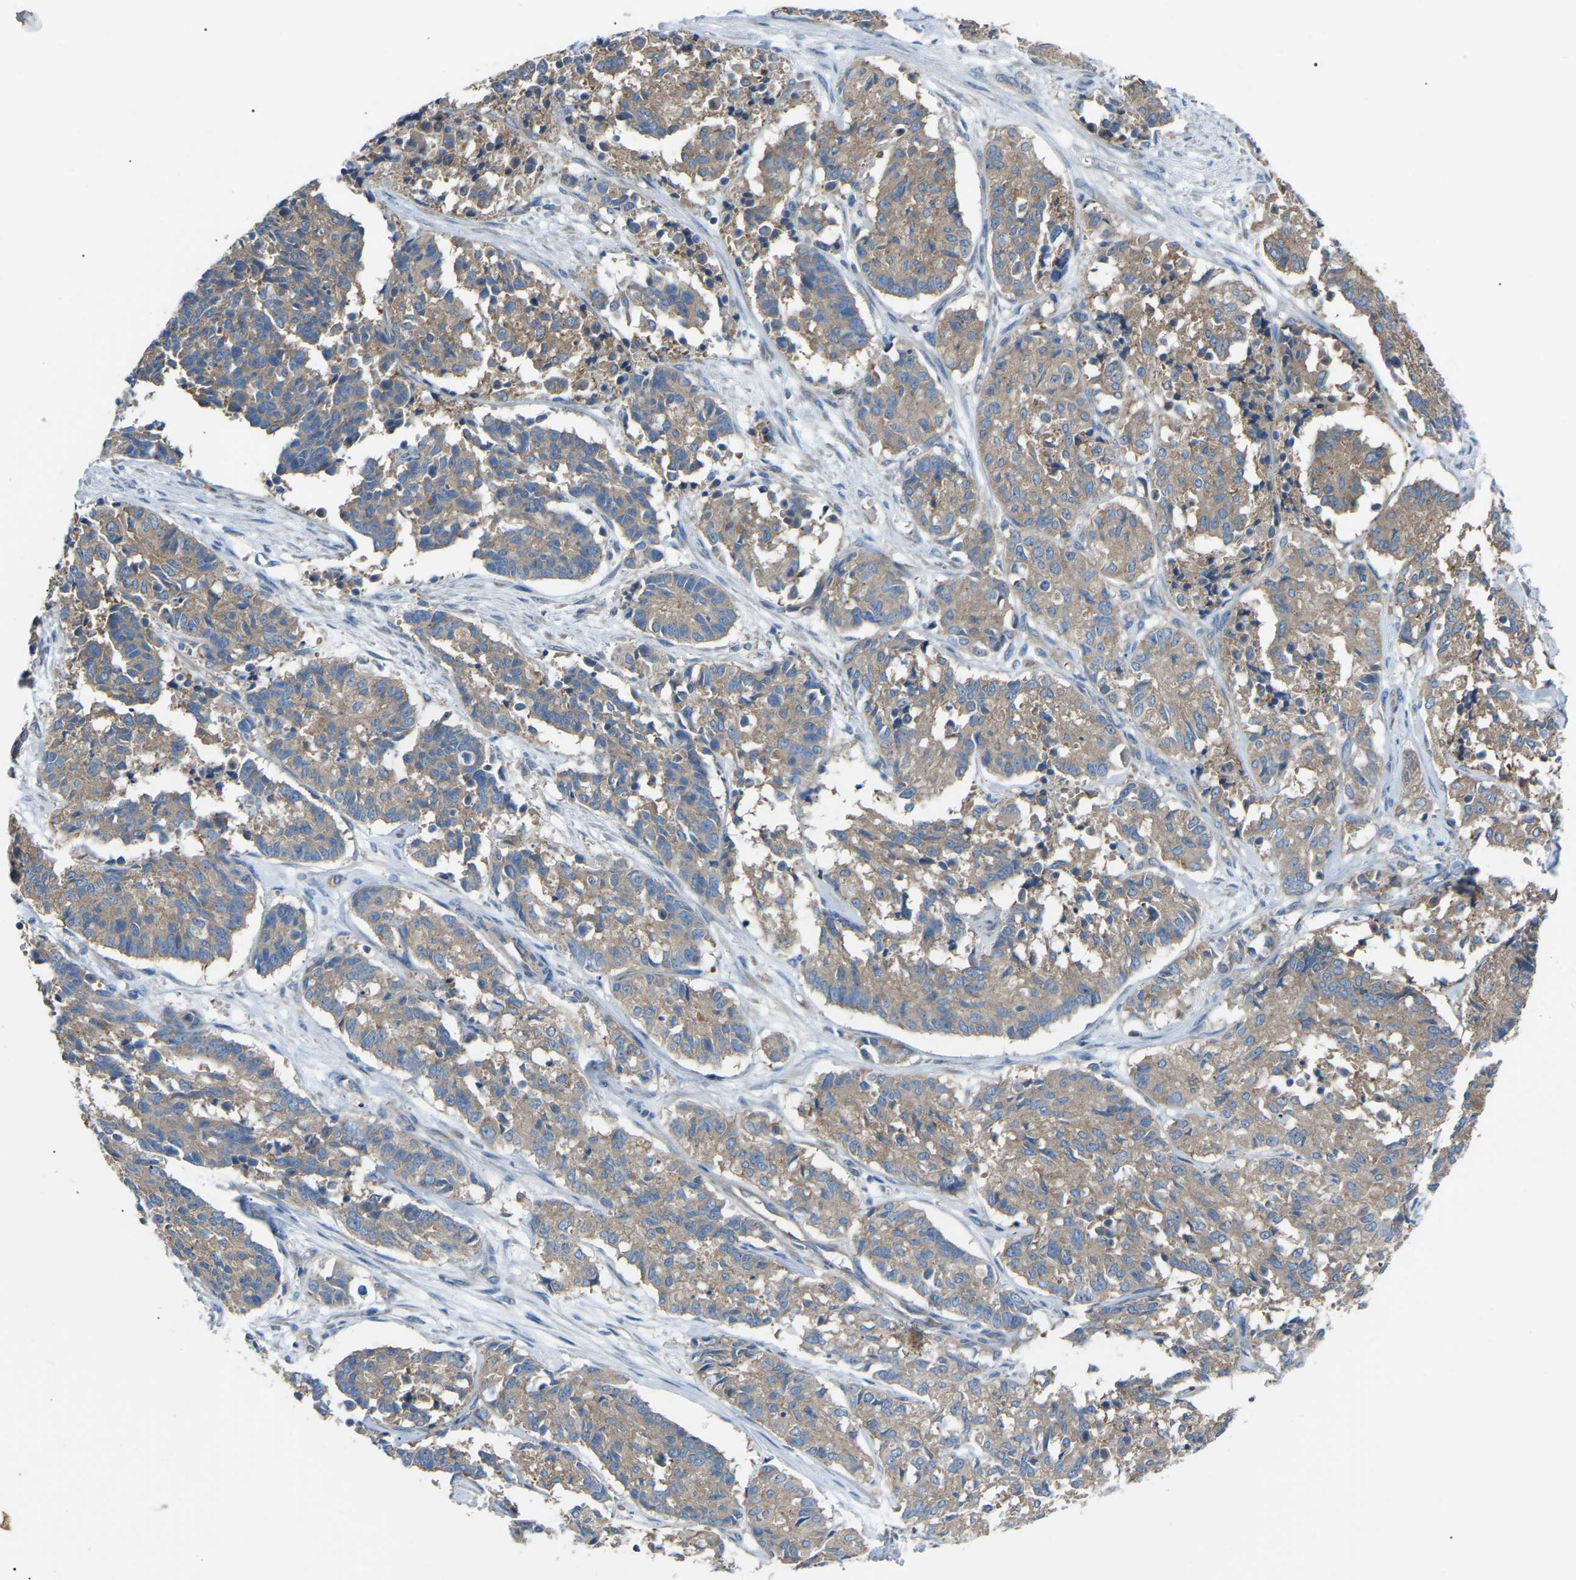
{"staining": {"intensity": "moderate", "quantity": ">75%", "location": "cytoplasmic/membranous"}, "tissue": "cervical cancer", "cell_type": "Tumor cells", "image_type": "cancer", "snomed": [{"axis": "morphology", "description": "Squamous cell carcinoma, NOS"}, {"axis": "topography", "description": "Cervix"}], "caption": "Cervical cancer (squamous cell carcinoma) tissue demonstrates moderate cytoplasmic/membranous staining in approximately >75% of tumor cells", "gene": "AIMP1", "patient": {"sex": "female", "age": 35}}